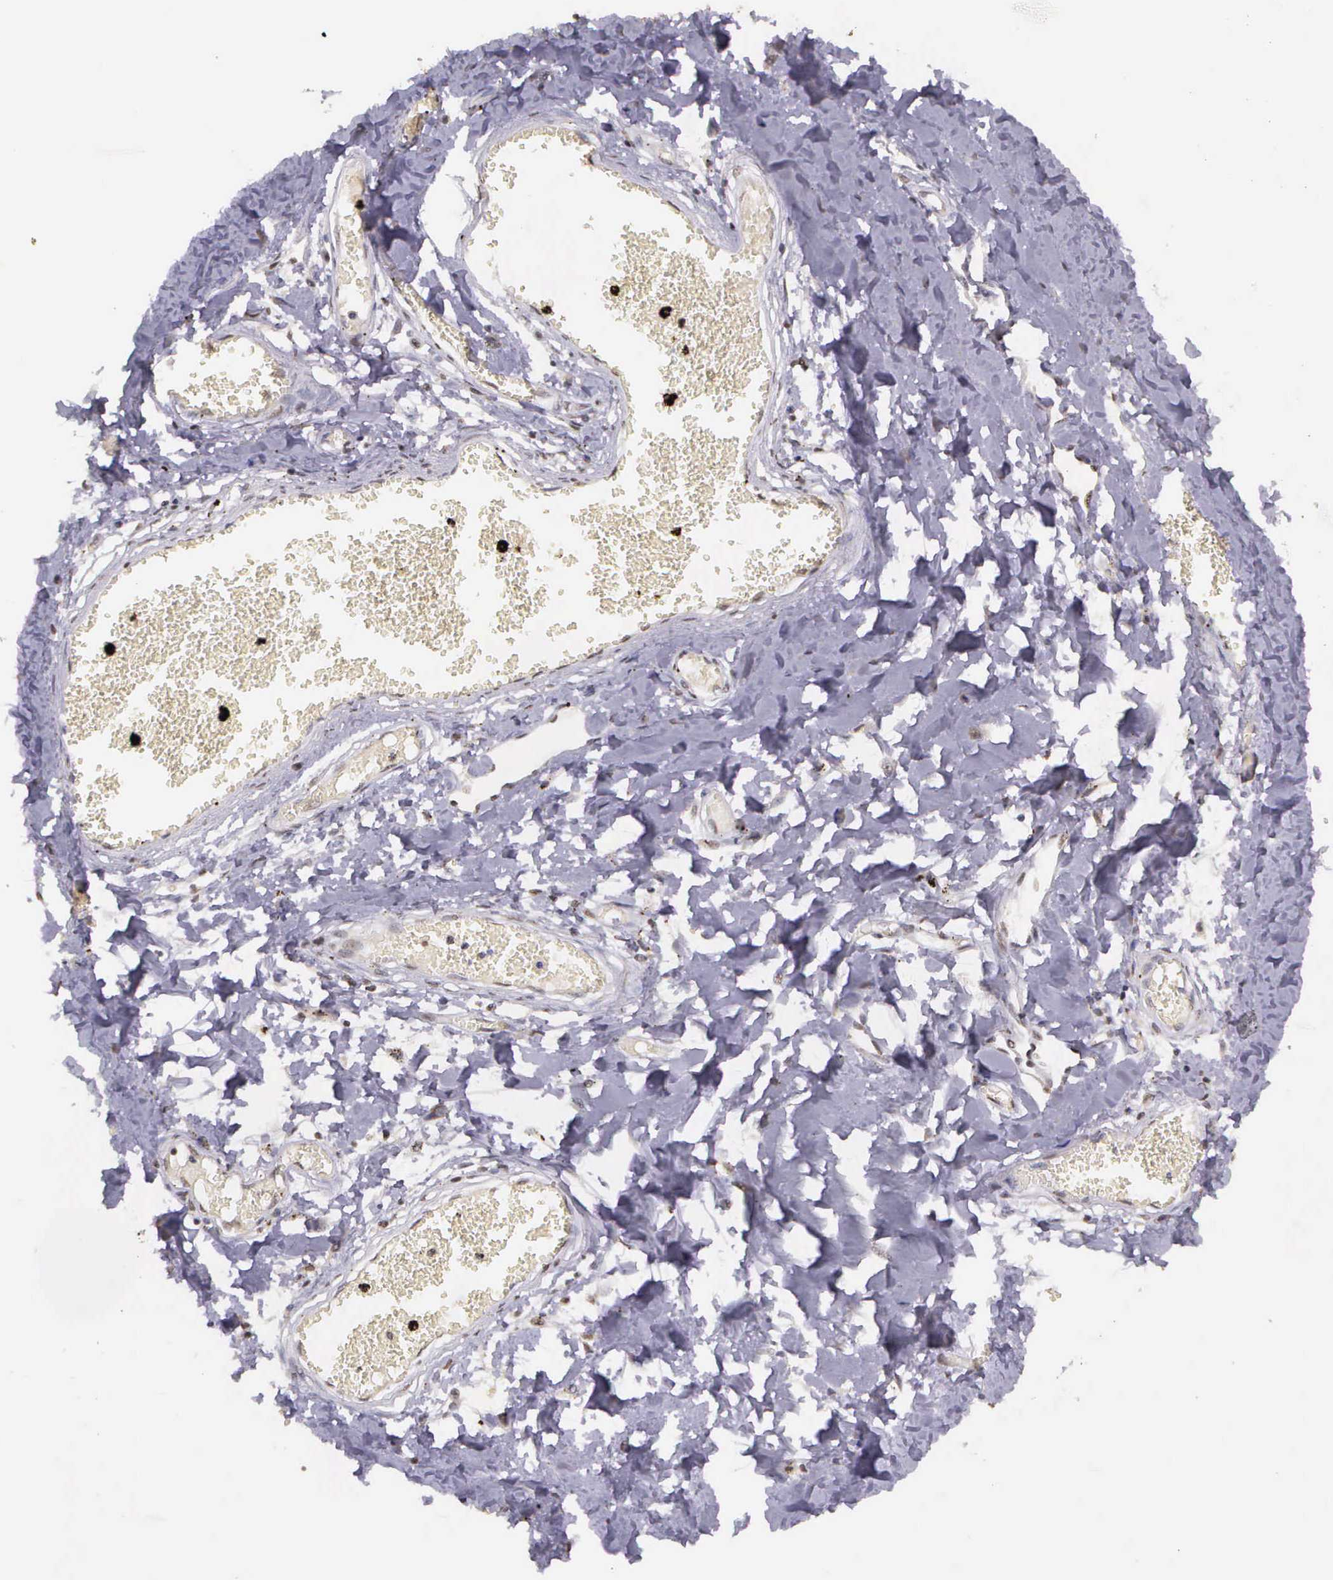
{"staining": {"intensity": "moderate", "quantity": ">75%", "location": "nuclear"}, "tissue": "adipose tissue", "cell_type": "Adipocytes", "image_type": "normal", "snomed": [{"axis": "morphology", "description": "Normal tissue, NOS"}, {"axis": "morphology", "description": "Sarcoma, NOS"}, {"axis": "topography", "description": "Skin"}, {"axis": "topography", "description": "Soft tissue"}], "caption": "About >75% of adipocytes in unremarkable human adipose tissue exhibit moderate nuclear protein expression as visualized by brown immunohistochemical staining.", "gene": "ARMCX5", "patient": {"sex": "female", "age": 51}}